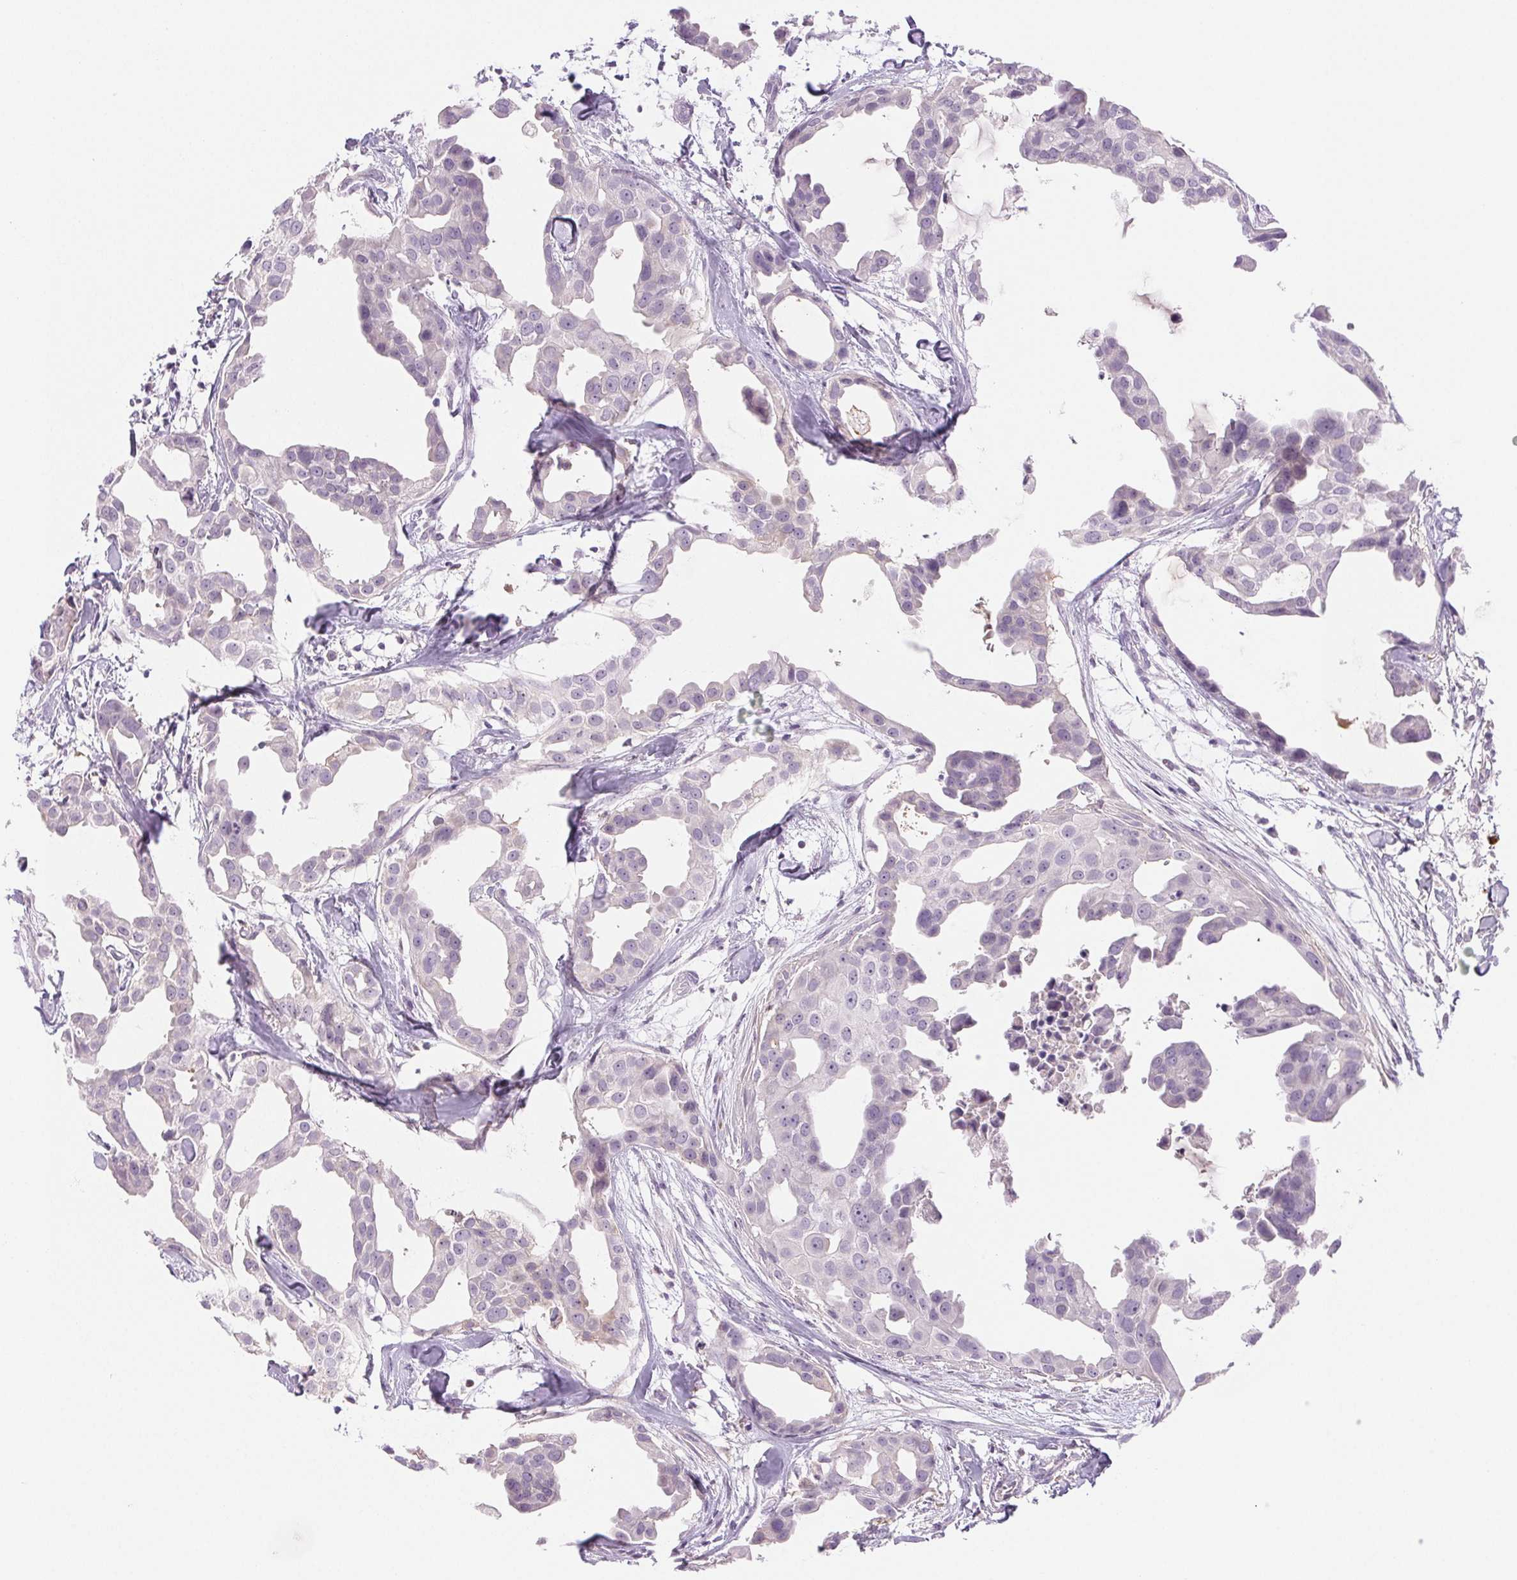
{"staining": {"intensity": "negative", "quantity": "none", "location": "none"}, "tissue": "breast cancer", "cell_type": "Tumor cells", "image_type": "cancer", "snomed": [{"axis": "morphology", "description": "Duct carcinoma"}, {"axis": "topography", "description": "Breast"}], "caption": "Immunohistochemistry photomicrograph of breast intraductal carcinoma stained for a protein (brown), which demonstrates no expression in tumor cells.", "gene": "IFIT1B", "patient": {"sex": "female", "age": 38}}